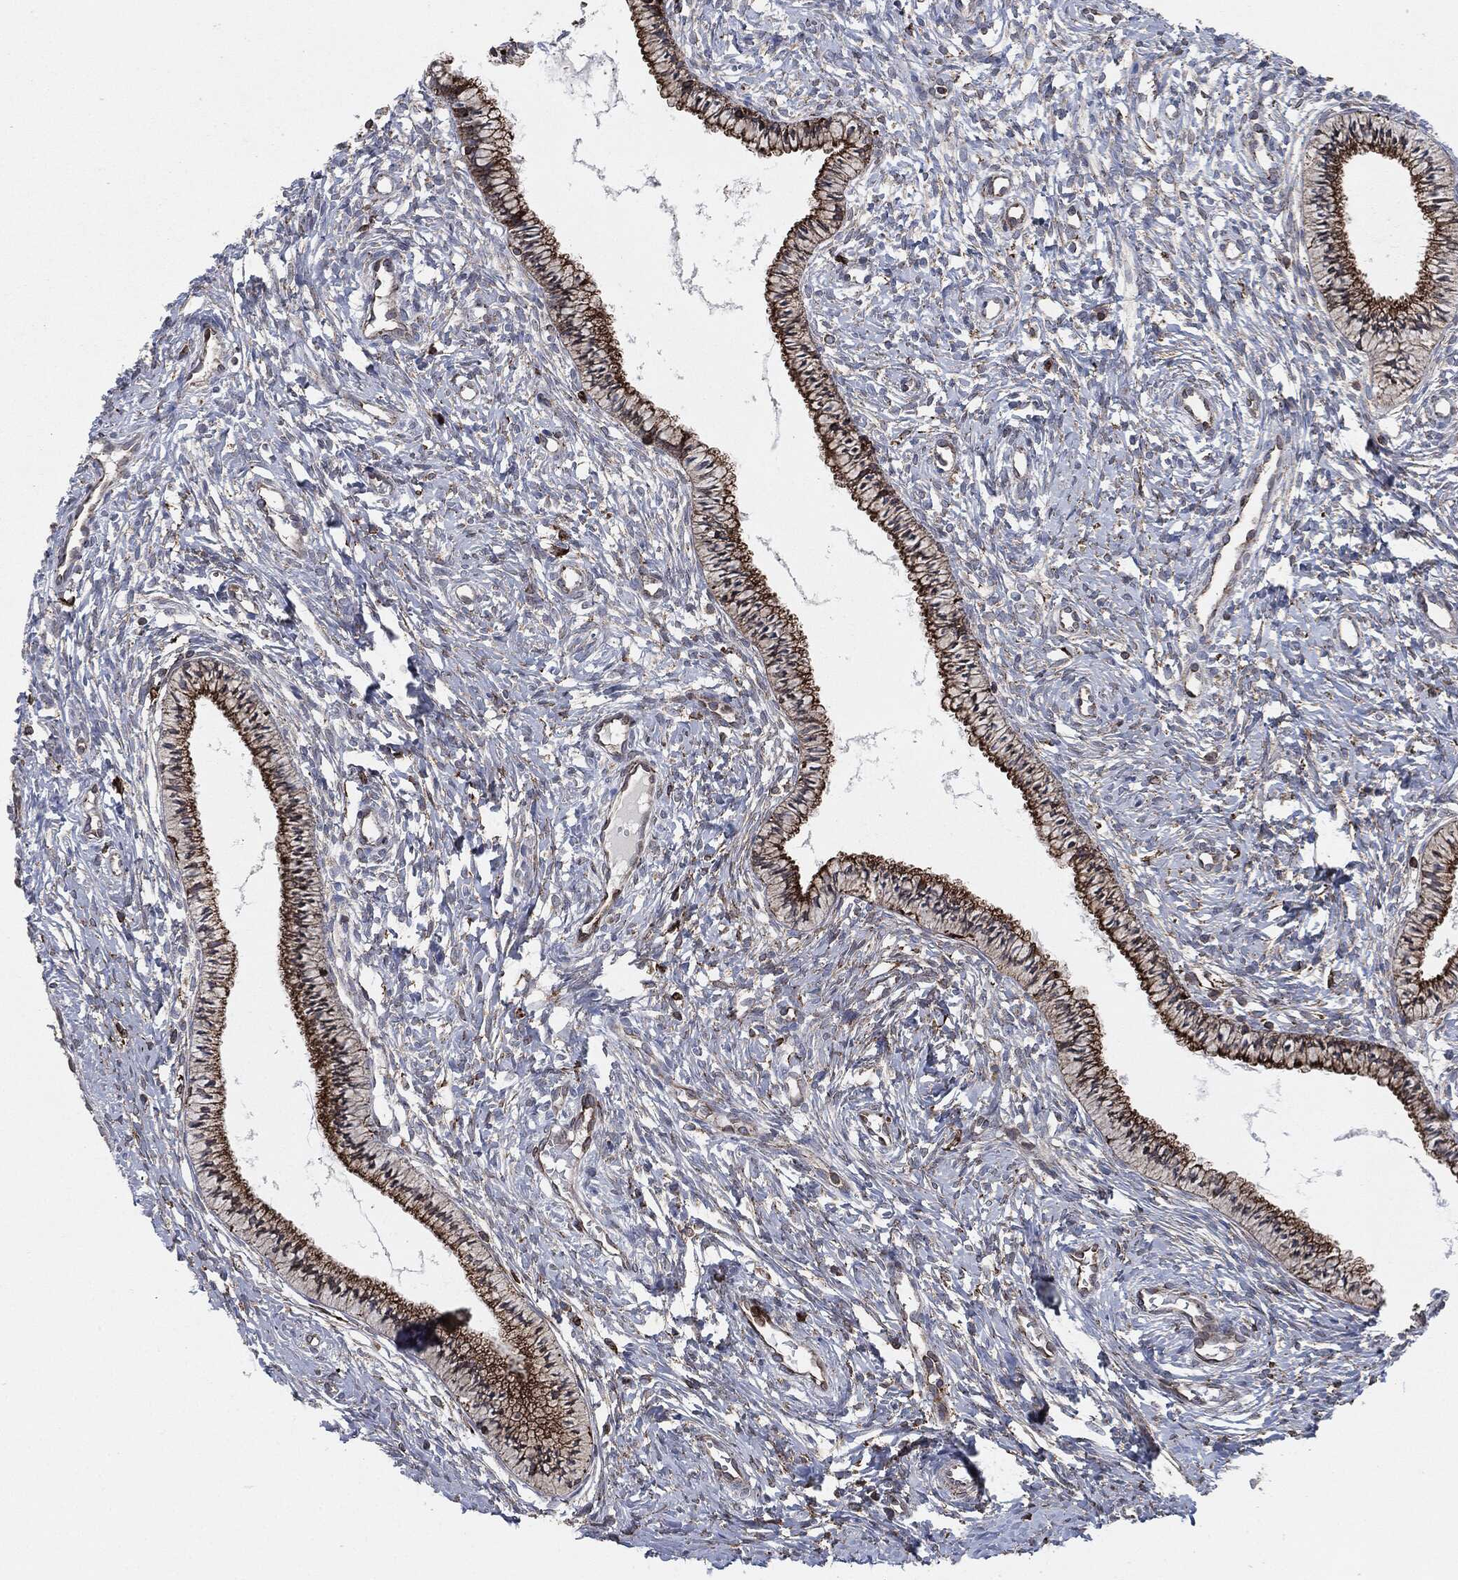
{"staining": {"intensity": "moderate", "quantity": ">75%", "location": "cytoplasmic/membranous"}, "tissue": "cervix", "cell_type": "Glandular cells", "image_type": "normal", "snomed": [{"axis": "morphology", "description": "Normal tissue, NOS"}, {"axis": "topography", "description": "Cervix"}], "caption": "High-magnification brightfield microscopy of unremarkable cervix stained with DAB (3,3'-diaminobenzidine) (brown) and counterstained with hematoxylin (blue). glandular cells exhibit moderate cytoplasmic/membranous expression is appreciated in about>75% of cells. (DAB = brown stain, brightfield microscopy at high magnification).", "gene": "CALR", "patient": {"sex": "female", "age": 39}}